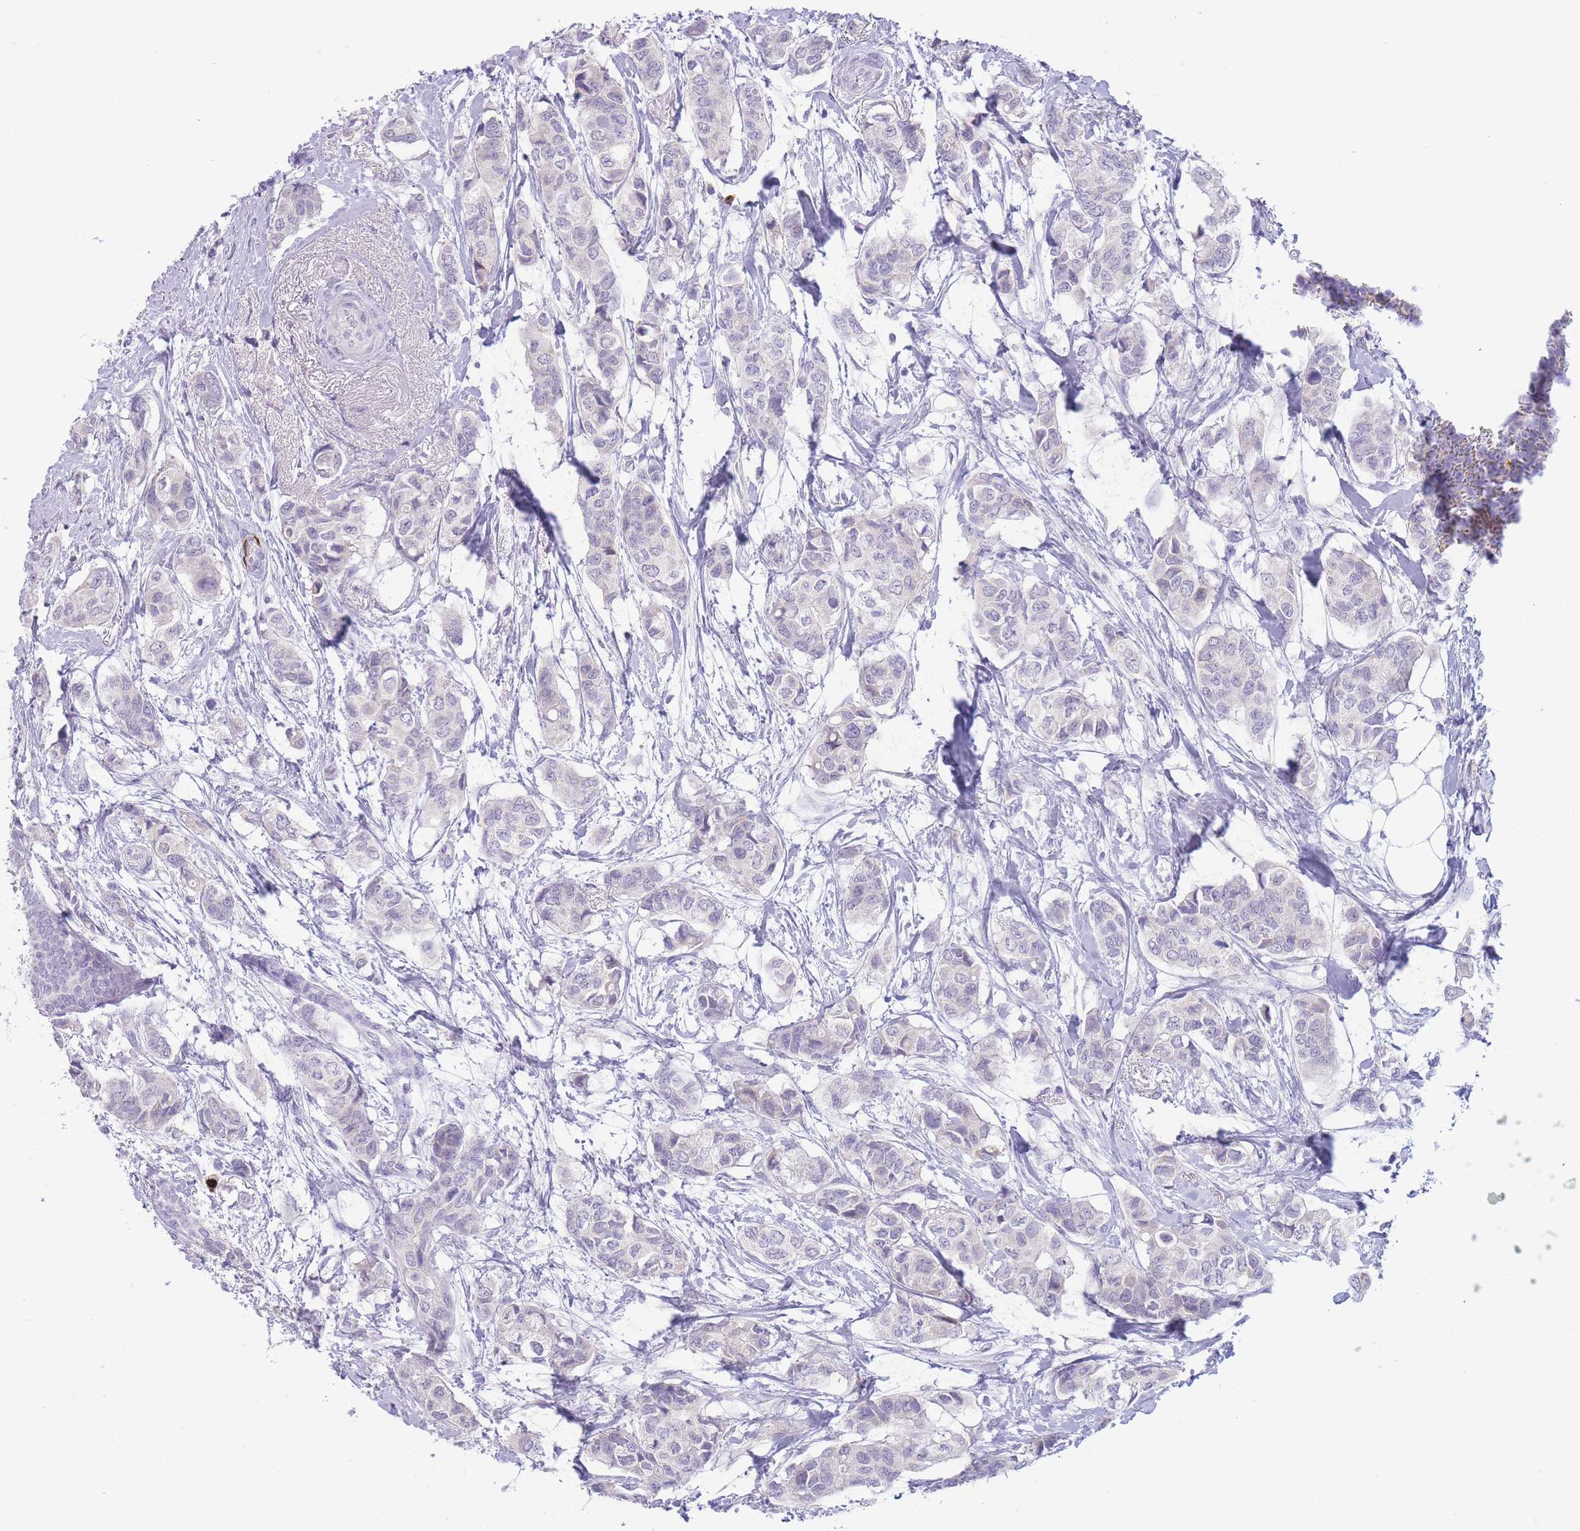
{"staining": {"intensity": "negative", "quantity": "none", "location": "none"}, "tissue": "breast cancer", "cell_type": "Tumor cells", "image_type": "cancer", "snomed": [{"axis": "morphology", "description": "Lobular carcinoma"}, {"axis": "topography", "description": "Breast"}], "caption": "Immunohistochemistry (IHC) histopathology image of neoplastic tissue: breast lobular carcinoma stained with DAB (3,3'-diaminobenzidine) exhibits no significant protein positivity in tumor cells.", "gene": "ASAP3", "patient": {"sex": "female", "age": 51}}